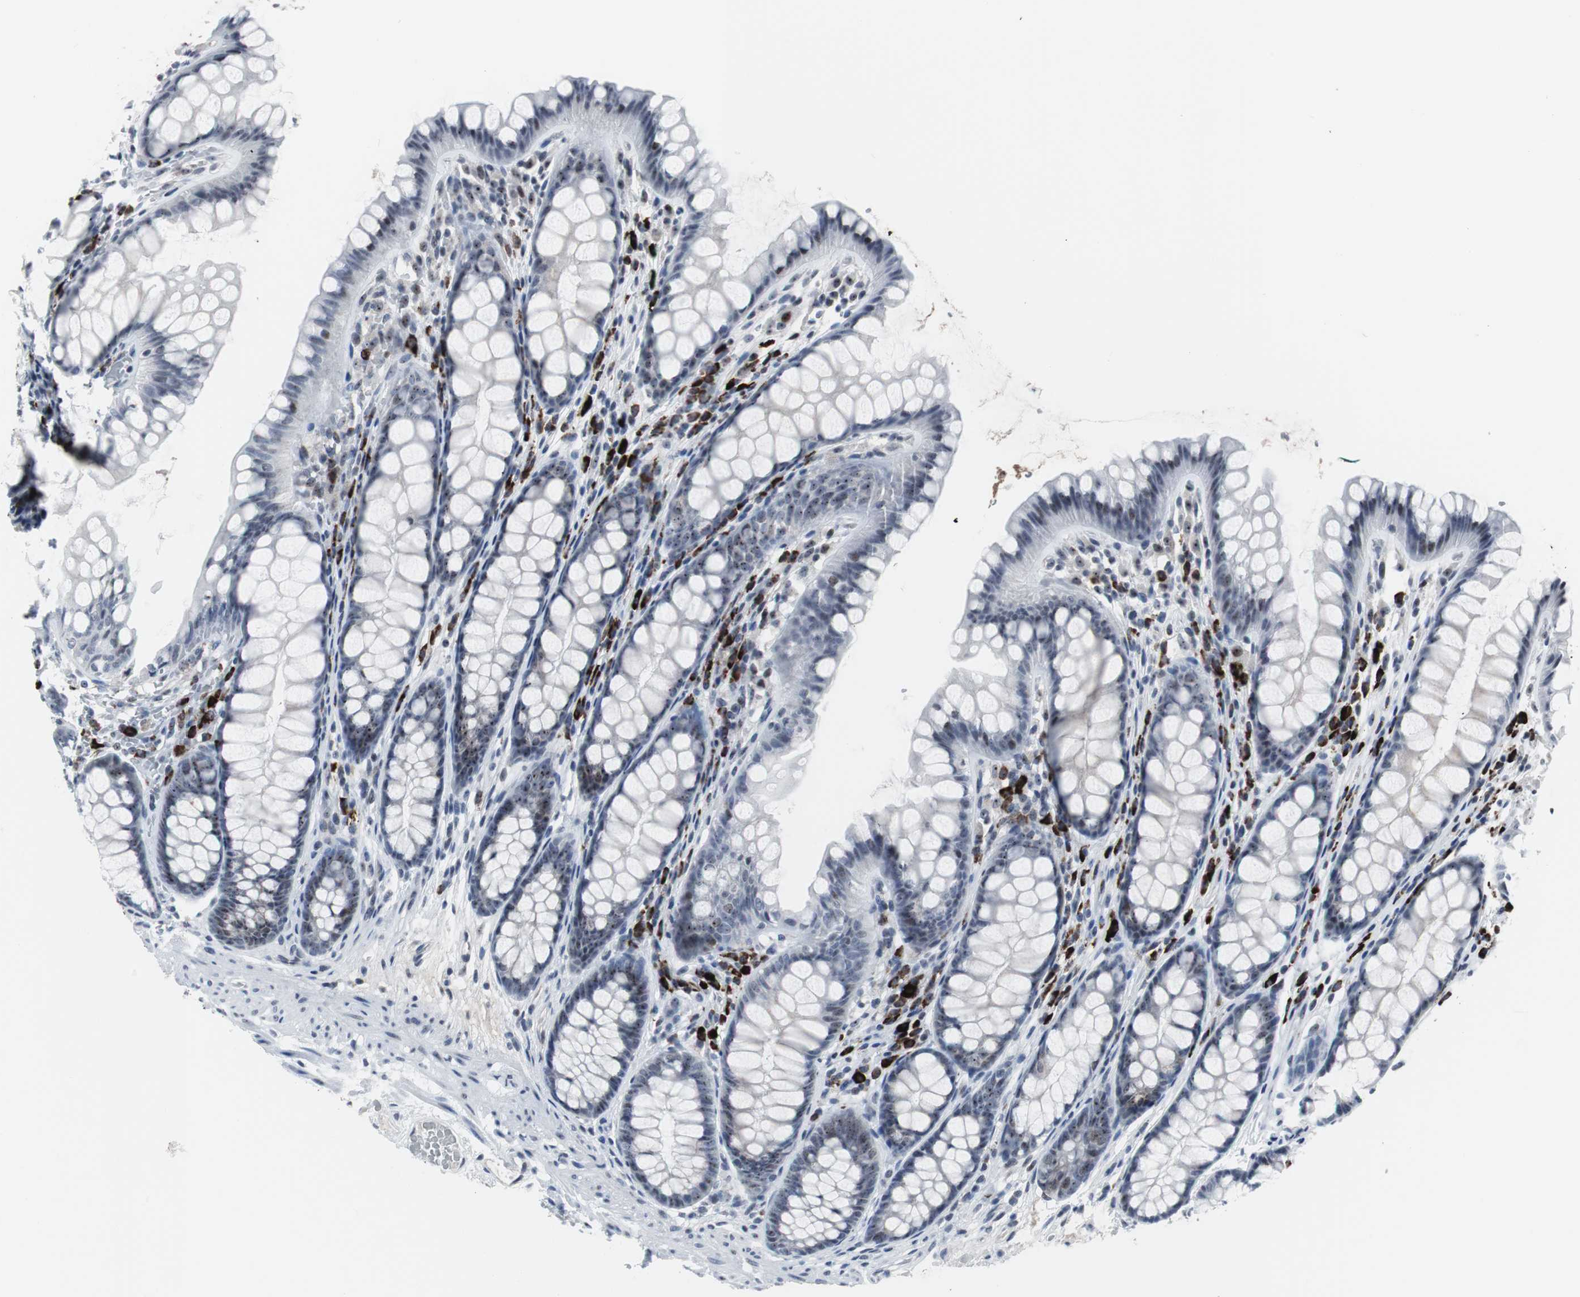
{"staining": {"intensity": "negative", "quantity": "none", "location": "none"}, "tissue": "colon", "cell_type": "Endothelial cells", "image_type": "normal", "snomed": [{"axis": "morphology", "description": "Normal tissue, NOS"}, {"axis": "topography", "description": "Colon"}], "caption": "This is an IHC photomicrograph of unremarkable colon. There is no expression in endothelial cells.", "gene": "DOK1", "patient": {"sex": "female", "age": 55}}